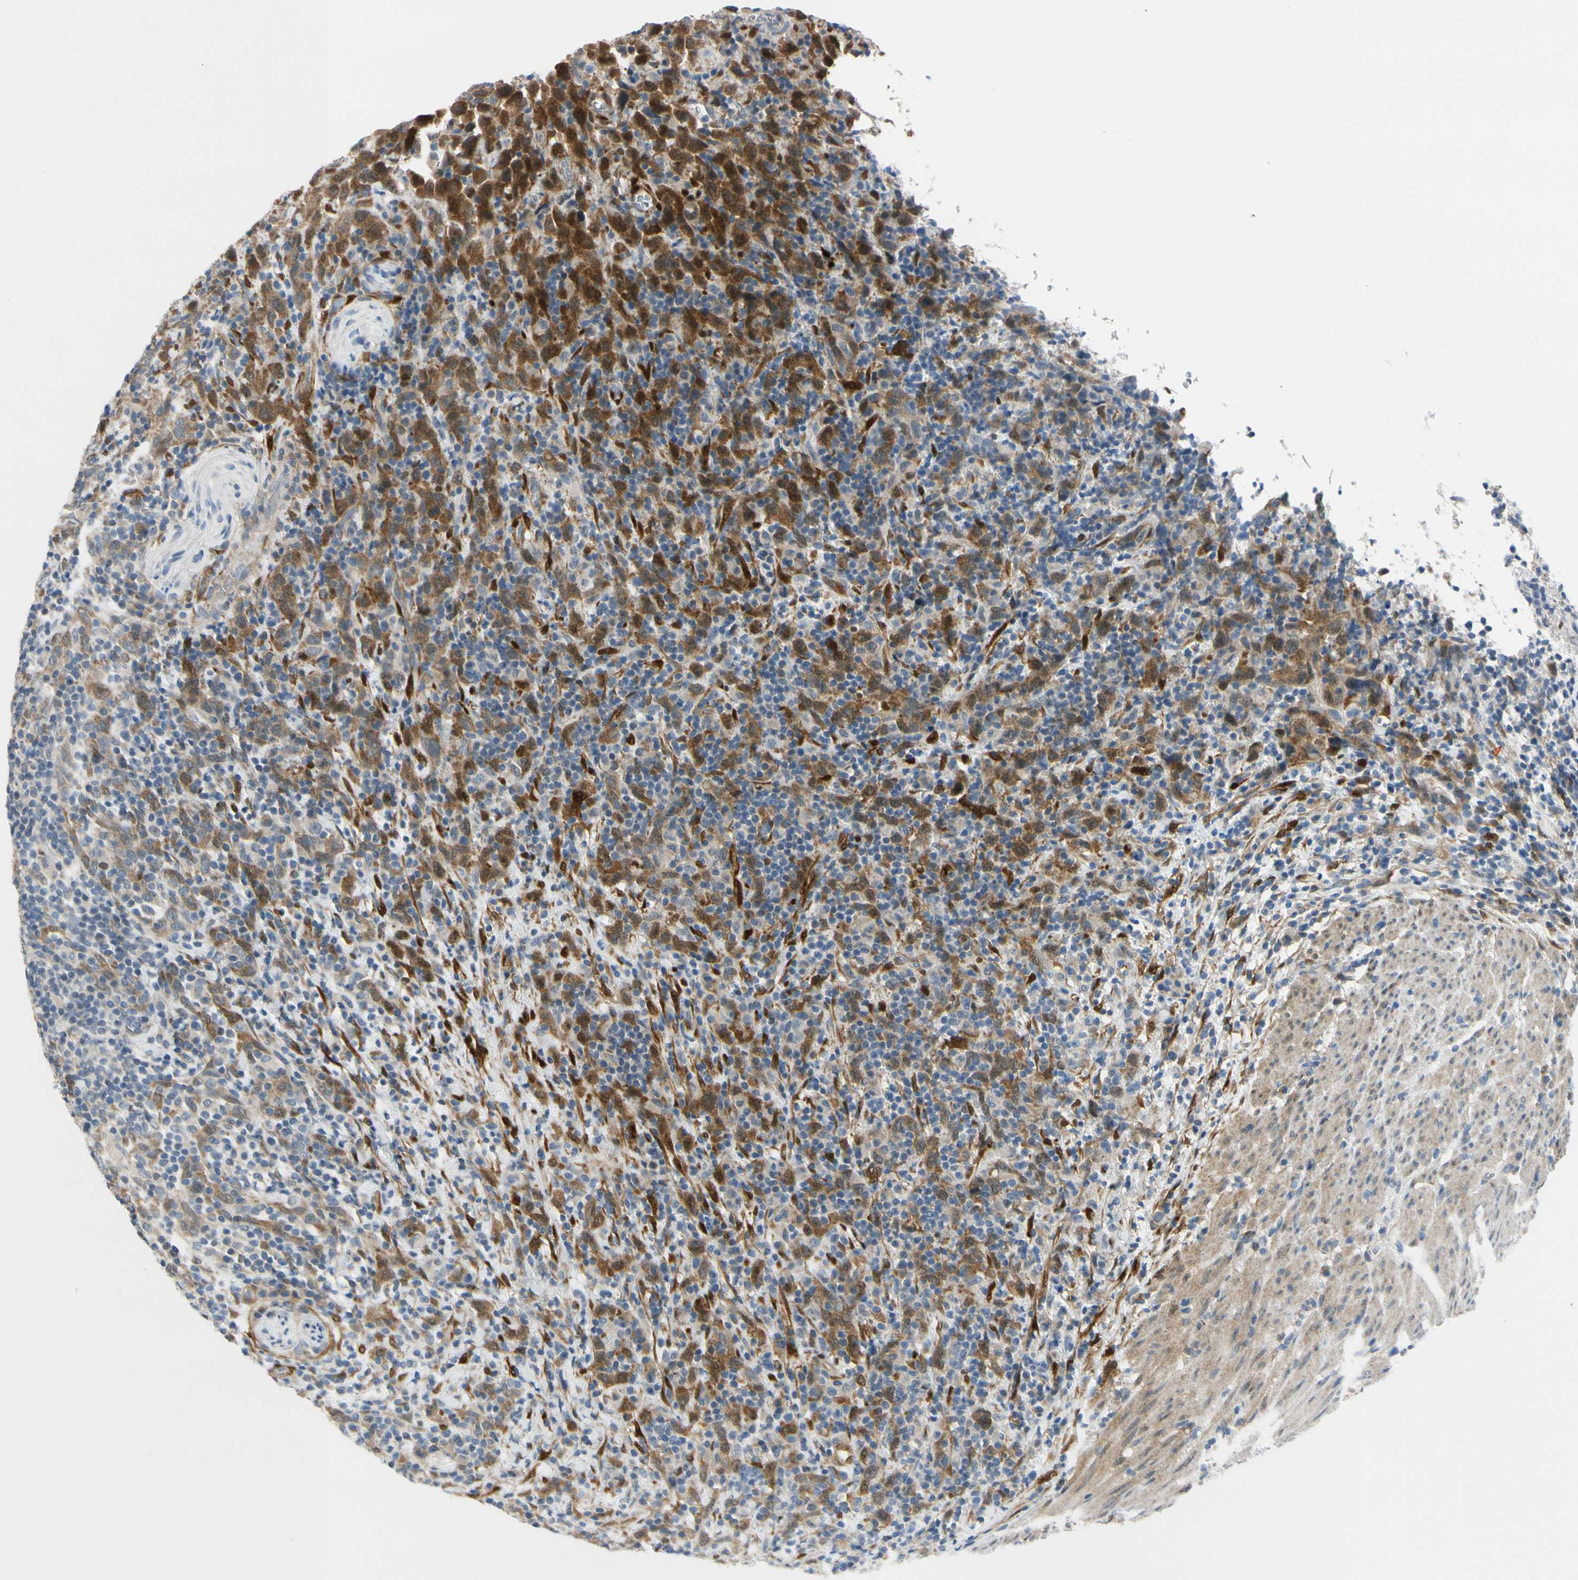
{"staining": {"intensity": "strong", "quantity": "<25%", "location": "cytoplasmic/membranous"}, "tissue": "urothelial cancer", "cell_type": "Tumor cells", "image_type": "cancer", "snomed": [{"axis": "morphology", "description": "Urothelial carcinoma, High grade"}, {"axis": "topography", "description": "Urinary bladder"}], "caption": "Immunohistochemistry photomicrograph of neoplastic tissue: human urothelial cancer stained using immunohistochemistry displays medium levels of strong protein expression localized specifically in the cytoplasmic/membranous of tumor cells, appearing as a cytoplasmic/membranous brown color.", "gene": "FHL2", "patient": {"sex": "male", "age": 61}}